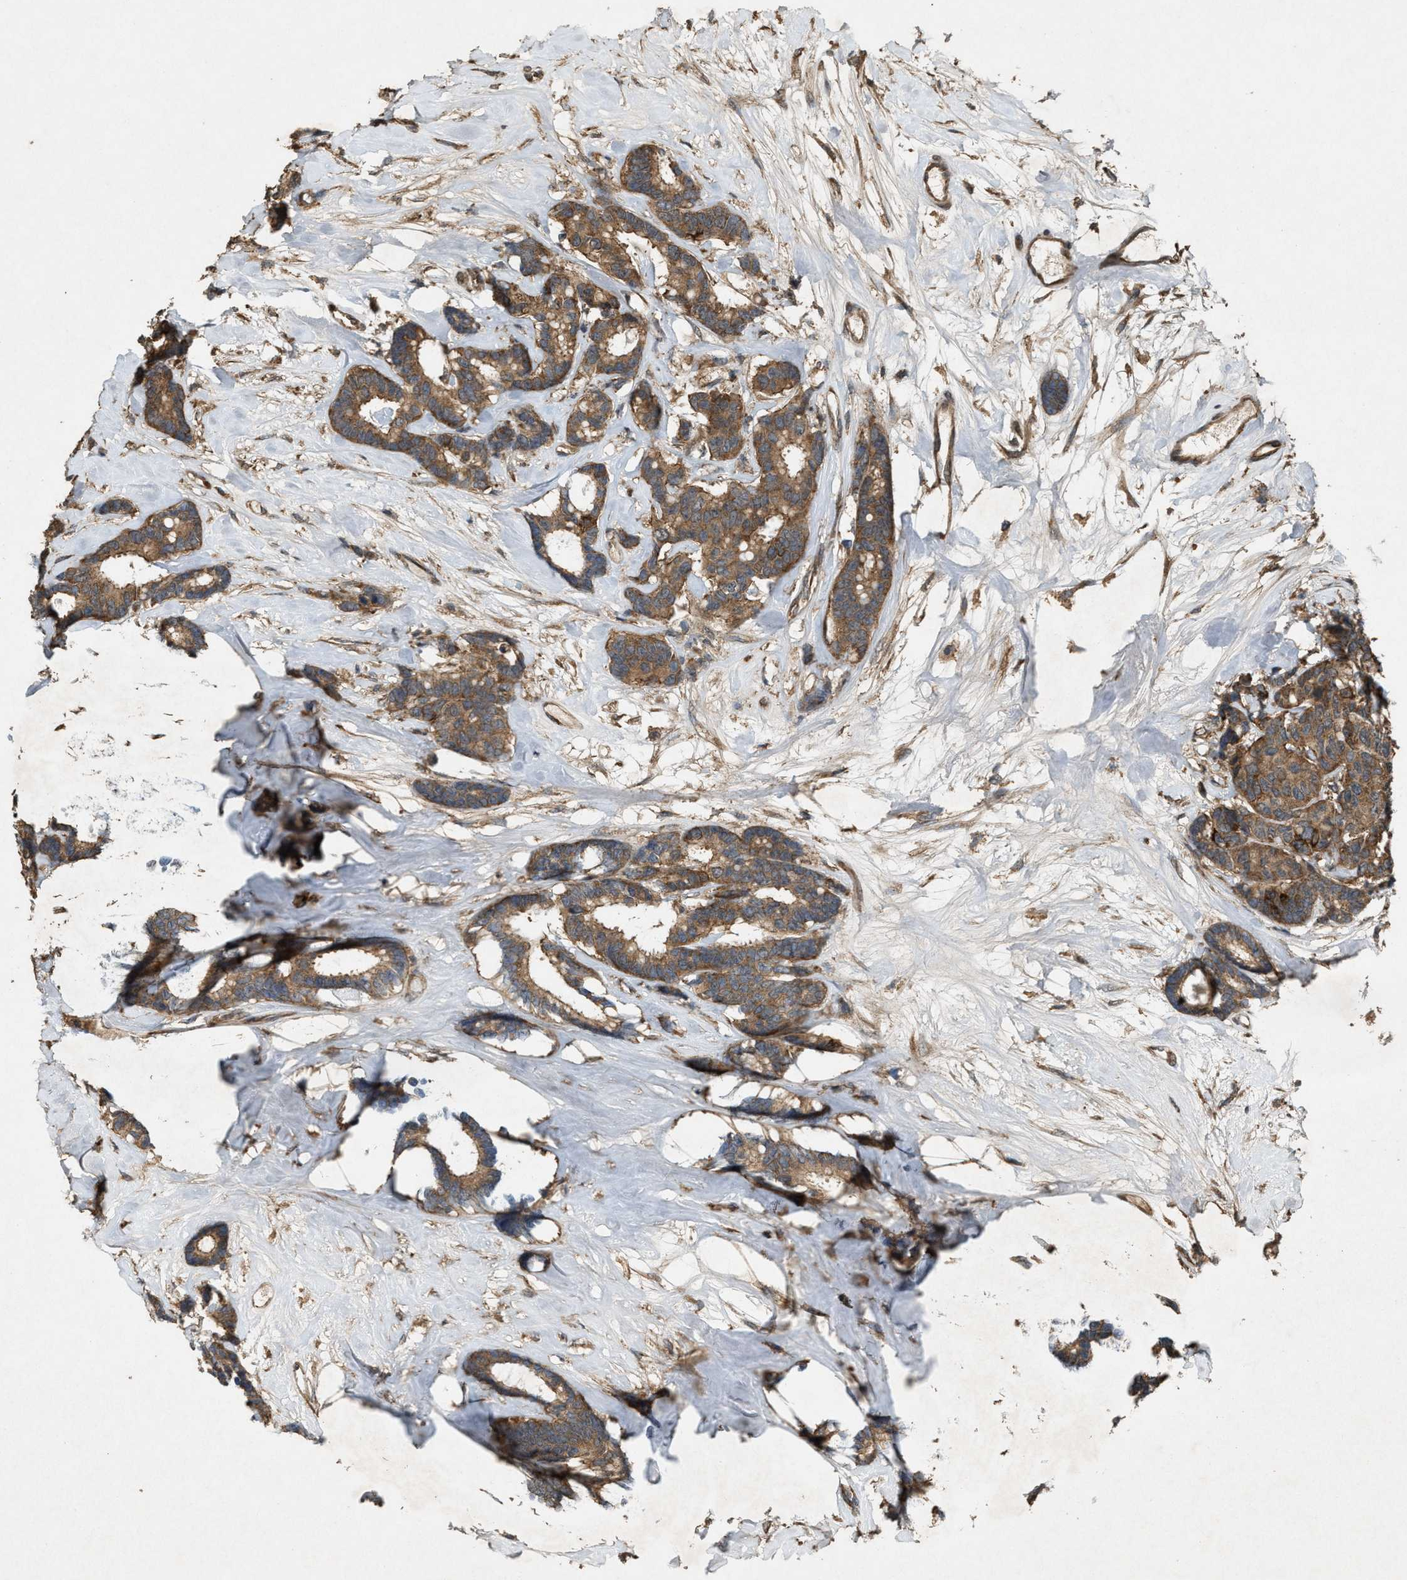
{"staining": {"intensity": "moderate", "quantity": ">75%", "location": "cytoplasmic/membranous"}, "tissue": "breast cancer", "cell_type": "Tumor cells", "image_type": "cancer", "snomed": [{"axis": "morphology", "description": "Duct carcinoma"}, {"axis": "topography", "description": "Breast"}], "caption": "A micrograph of breast invasive ductal carcinoma stained for a protein reveals moderate cytoplasmic/membranous brown staining in tumor cells. (Brightfield microscopy of DAB IHC at high magnification).", "gene": "ARHGEF5", "patient": {"sex": "female", "age": 87}}